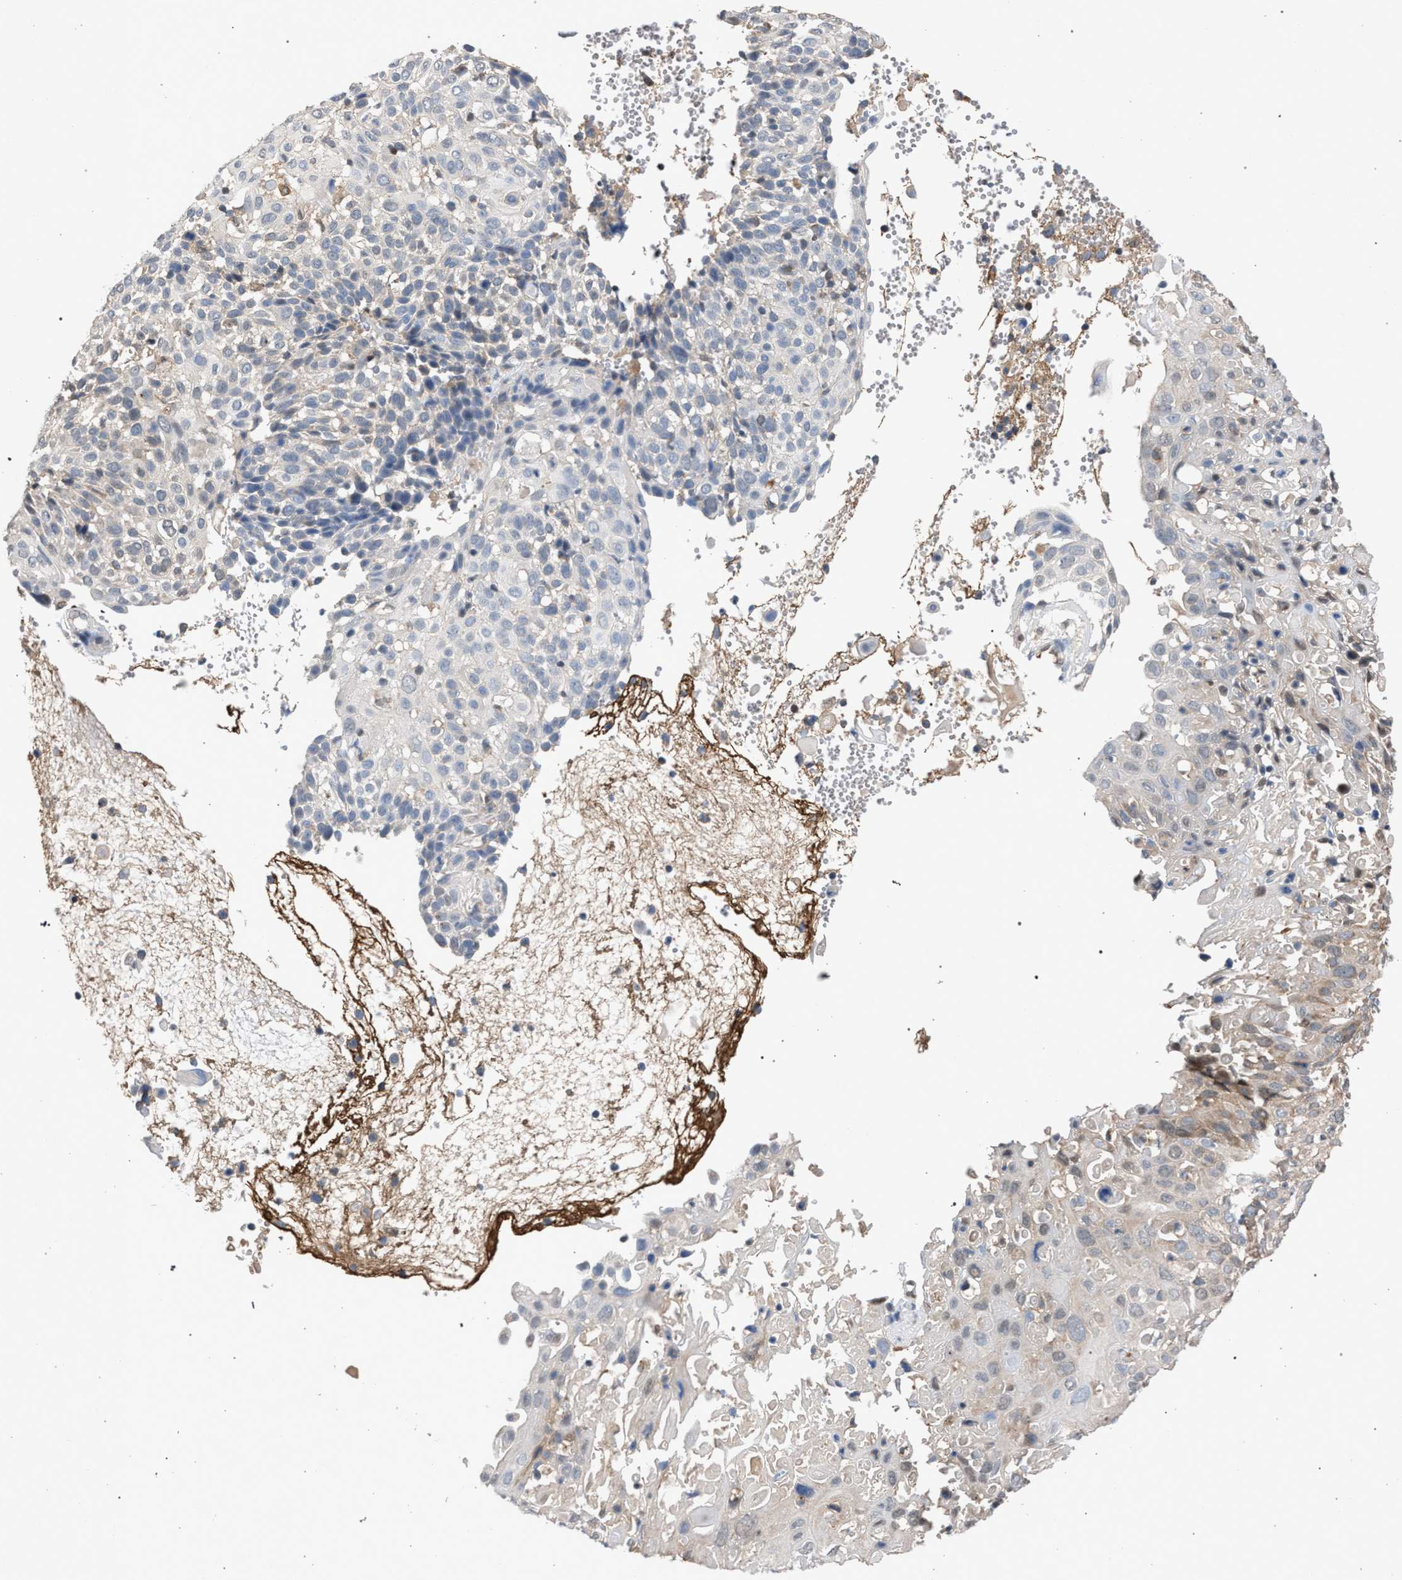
{"staining": {"intensity": "moderate", "quantity": "<25%", "location": "cytoplasmic/membranous"}, "tissue": "cervical cancer", "cell_type": "Tumor cells", "image_type": "cancer", "snomed": [{"axis": "morphology", "description": "Squamous cell carcinoma, NOS"}, {"axis": "topography", "description": "Cervix"}], "caption": "Human cervical cancer (squamous cell carcinoma) stained with a brown dye exhibits moderate cytoplasmic/membranous positive positivity in approximately <25% of tumor cells.", "gene": "TECPR1", "patient": {"sex": "female", "age": 74}}